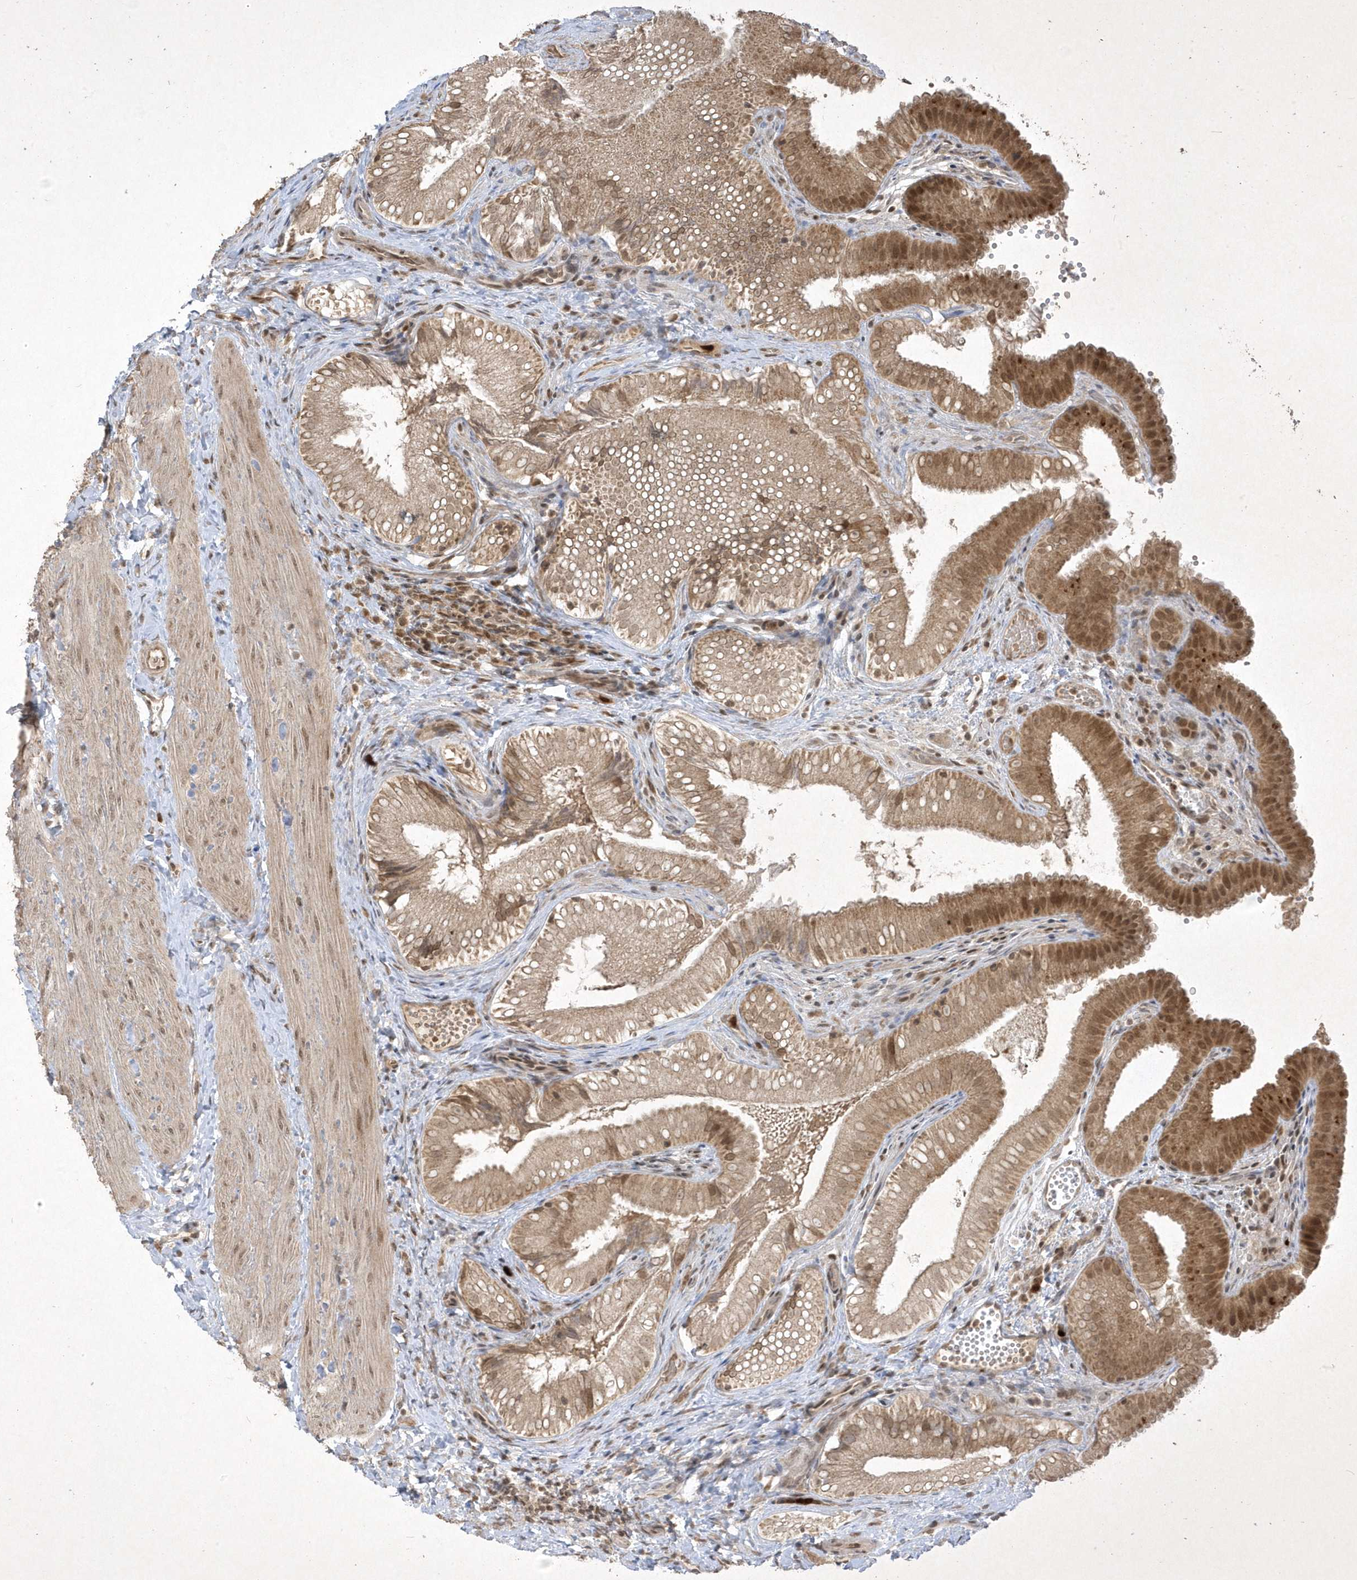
{"staining": {"intensity": "moderate", "quantity": ">75%", "location": "cytoplasmic/membranous,nuclear"}, "tissue": "gallbladder", "cell_type": "Glandular cells", "image_type": "normal", "snomed": [{"axis": "morphology", "description": "Normal tissue, NOS"}, {"axis": "topography", "description": "Gallbladder"}], "caption": "Gallbladder was stained to show a protein in brown. There is medium levels of moderate cytoplasmic/membranous,nuclear staining in about >75% of glandular cells. (brown staining indicates protein expression, while blue staining denotes nuclei).", "gene": "ZNF213", "patient": {"sex": "female", "age": 30}}